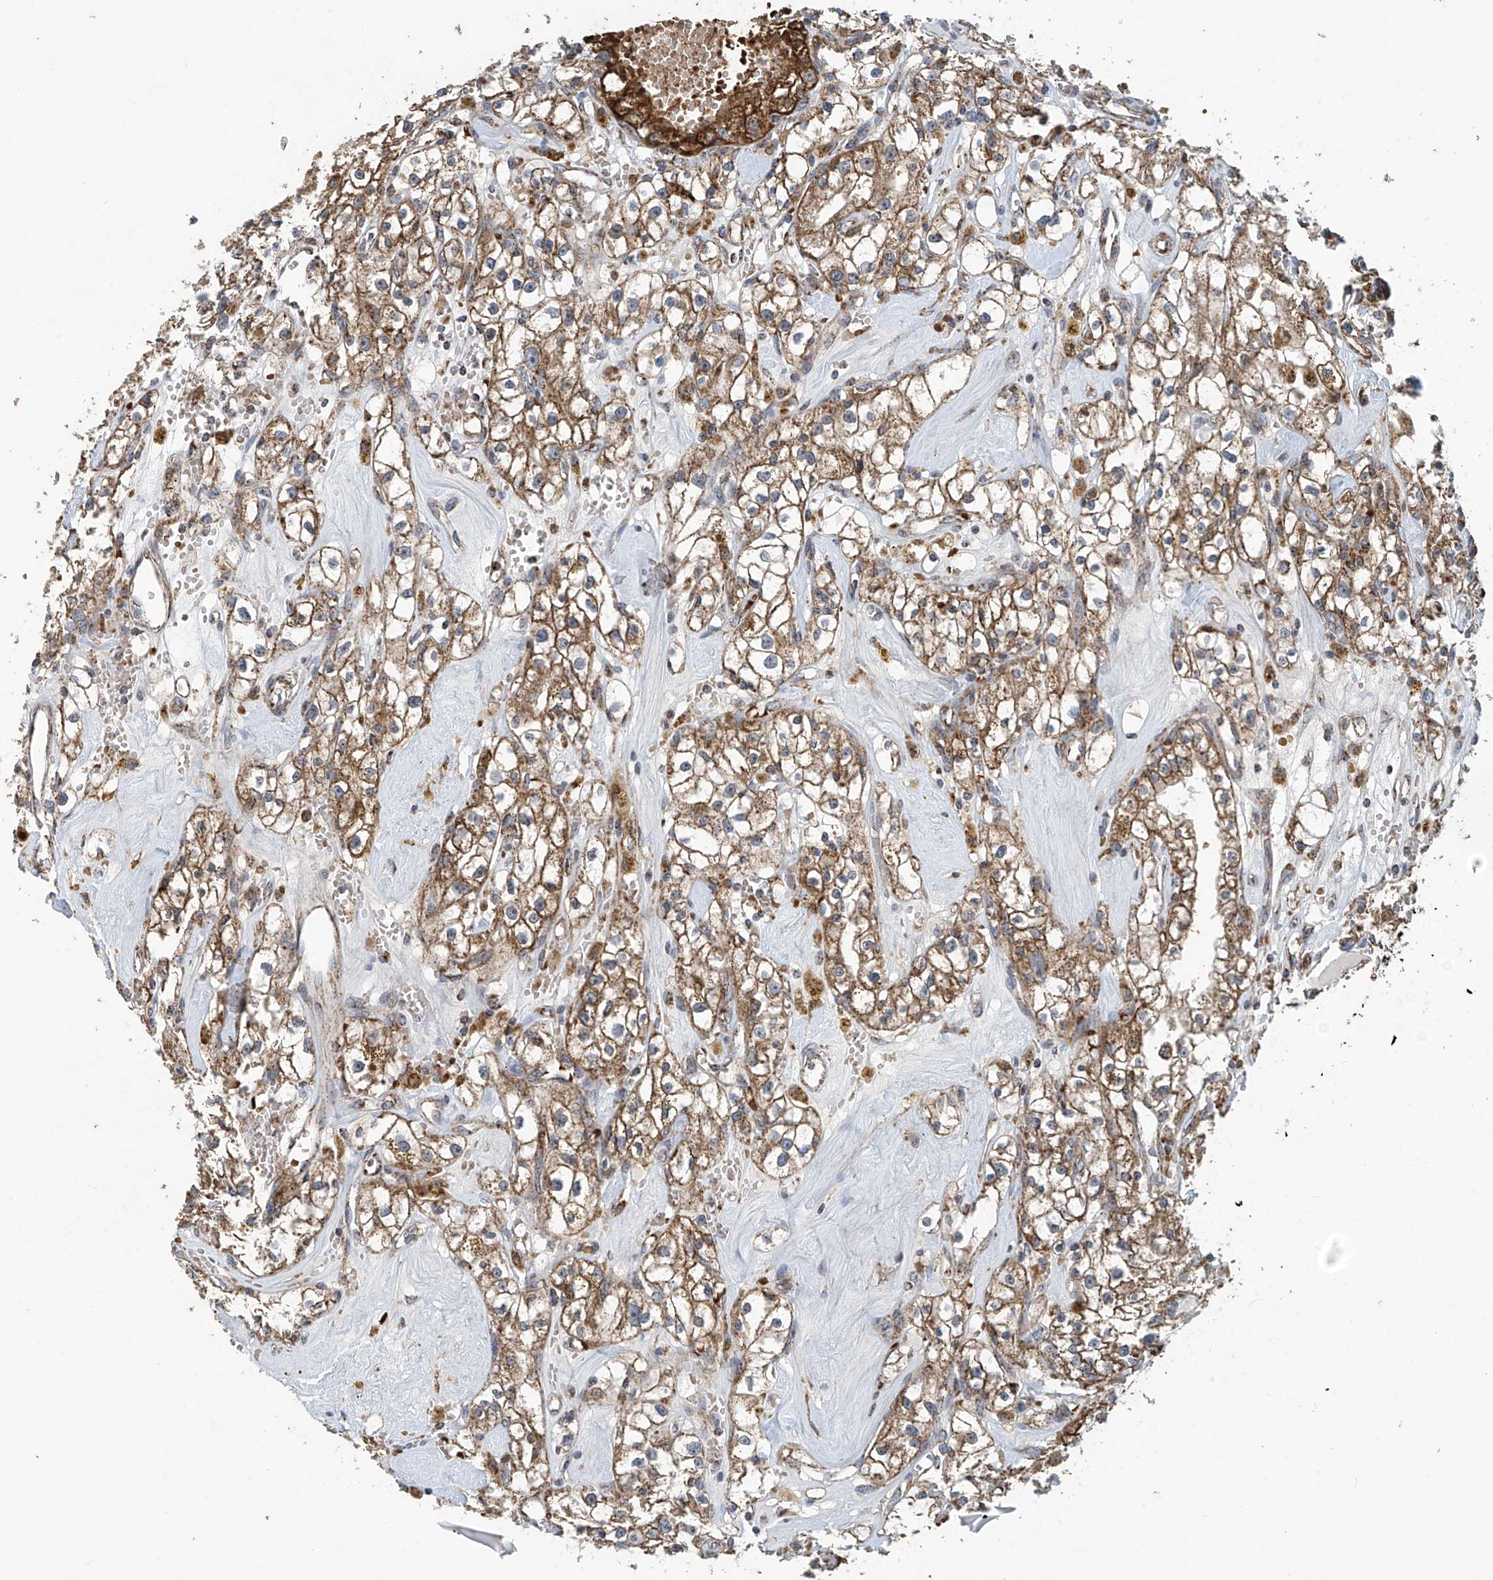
{"staining": {"intensity": "moderate", "quantity": ">75%", "location": "cytoplasmic/membranous"}, "tissue": "renal cancer", "cell_type": "Tumor cells", "image_type": "cancer", "snomed": [{"axis": "morphology", "description": "Adenocarcinoma, NOS"}, {"axis": "topography", "description": "Kidney"}], "caption": "DAB immunohistochemical staining of human adenocarcinoma (renal) displays moderate cytoplasmic/membranous protein expression in approximately >75% of tumor cells. (Brightfield microscopy of DAB IHC at high magnification).", "gene": "COMMD1", "patient": {"sex": "male", "age": 56}}